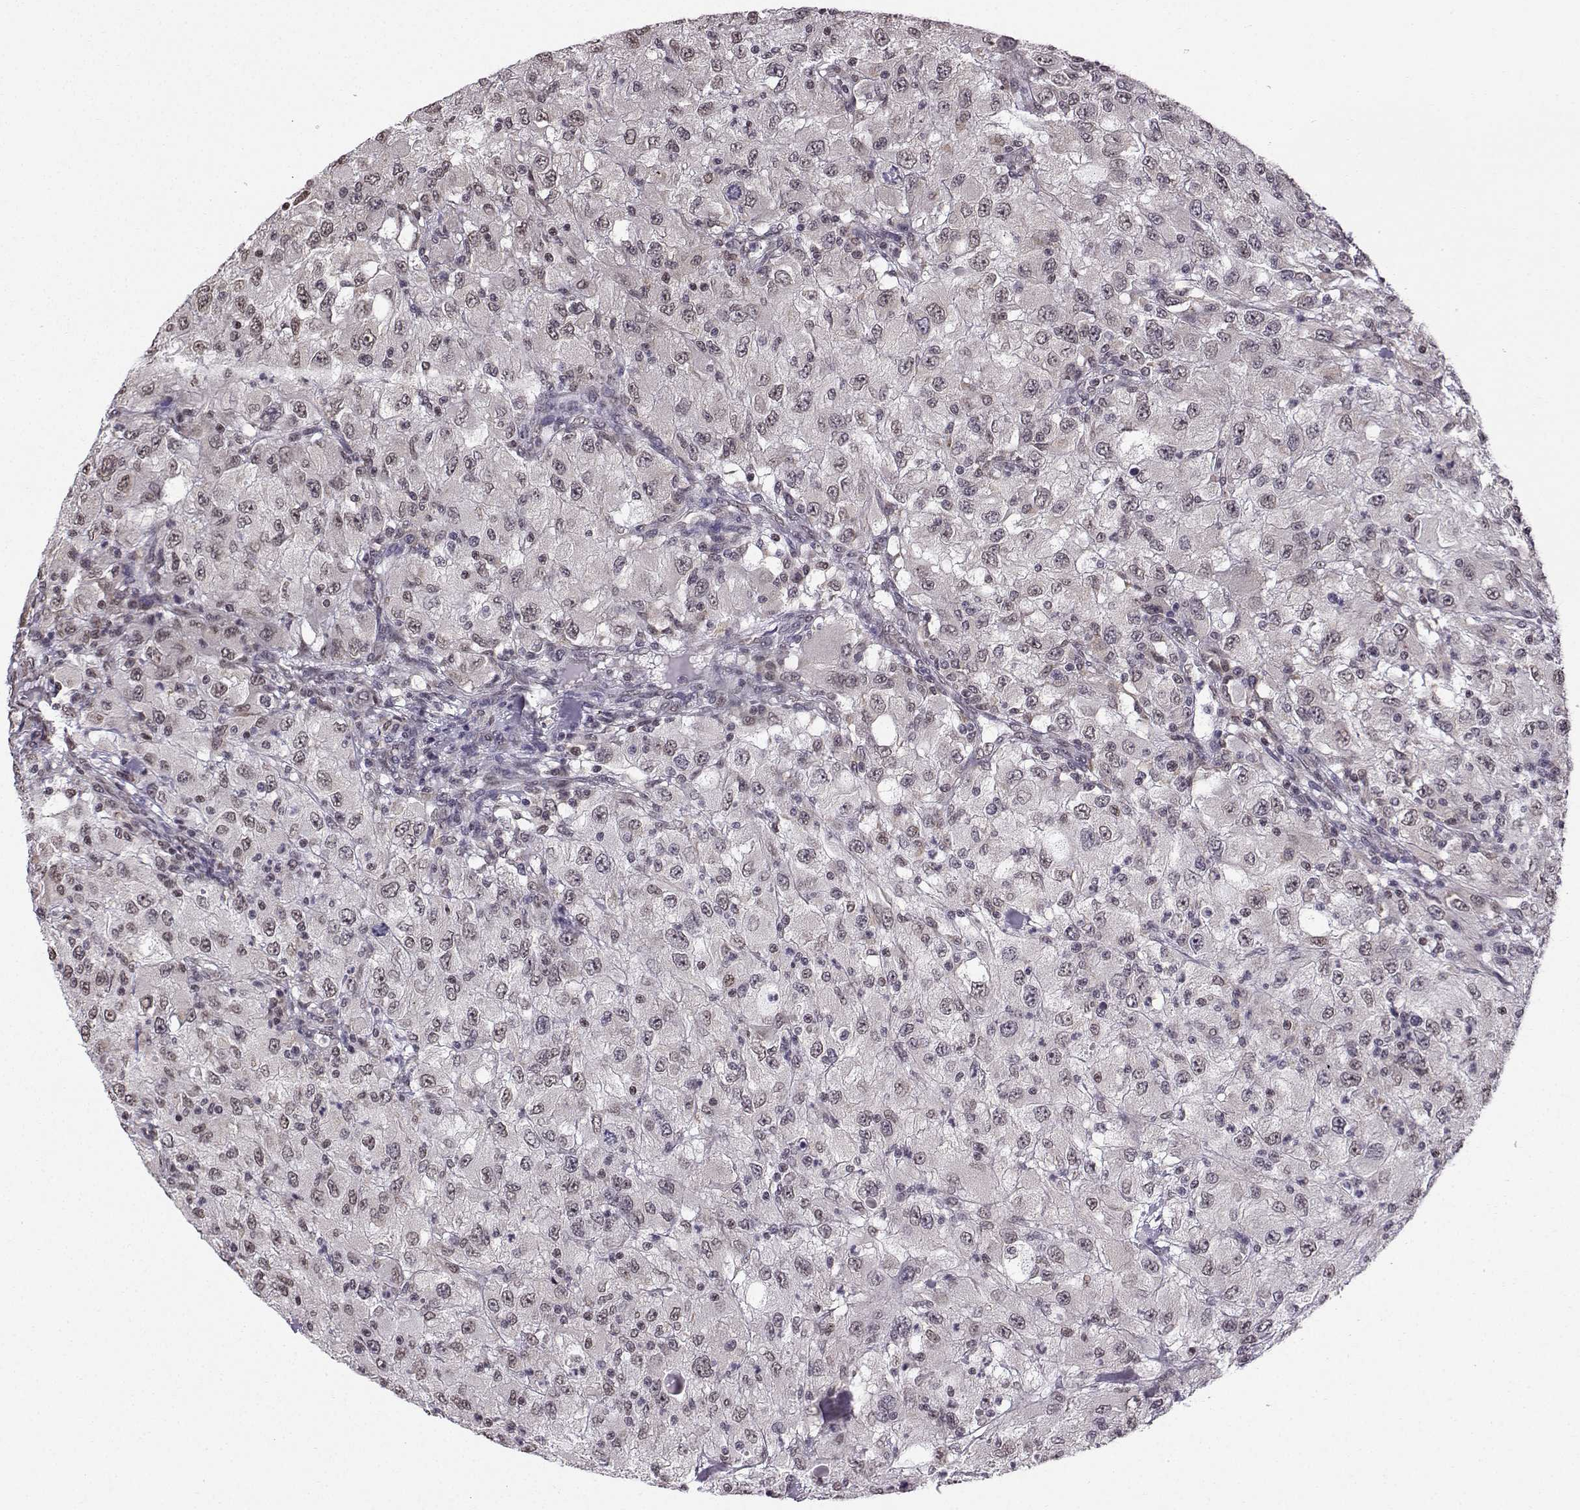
{"staining": {"intensity": "negative", "quantity": "none", "location": "none"}, "tissue": "renal cancer", "cell_type": "Tumor cells", "image_type": "cancer", "snomed": [{"axis": "morphology", "description": "Adenocarcinoma, NOS"}, {"axis": "topography", "description": "Kidney"}], "caption": "Immunohistochemical staining of human renal adenocarcinoma displays no significant expression in tumor cells.", "gene": "EZH1", "patient": {"sex": "female", "age": 67}}